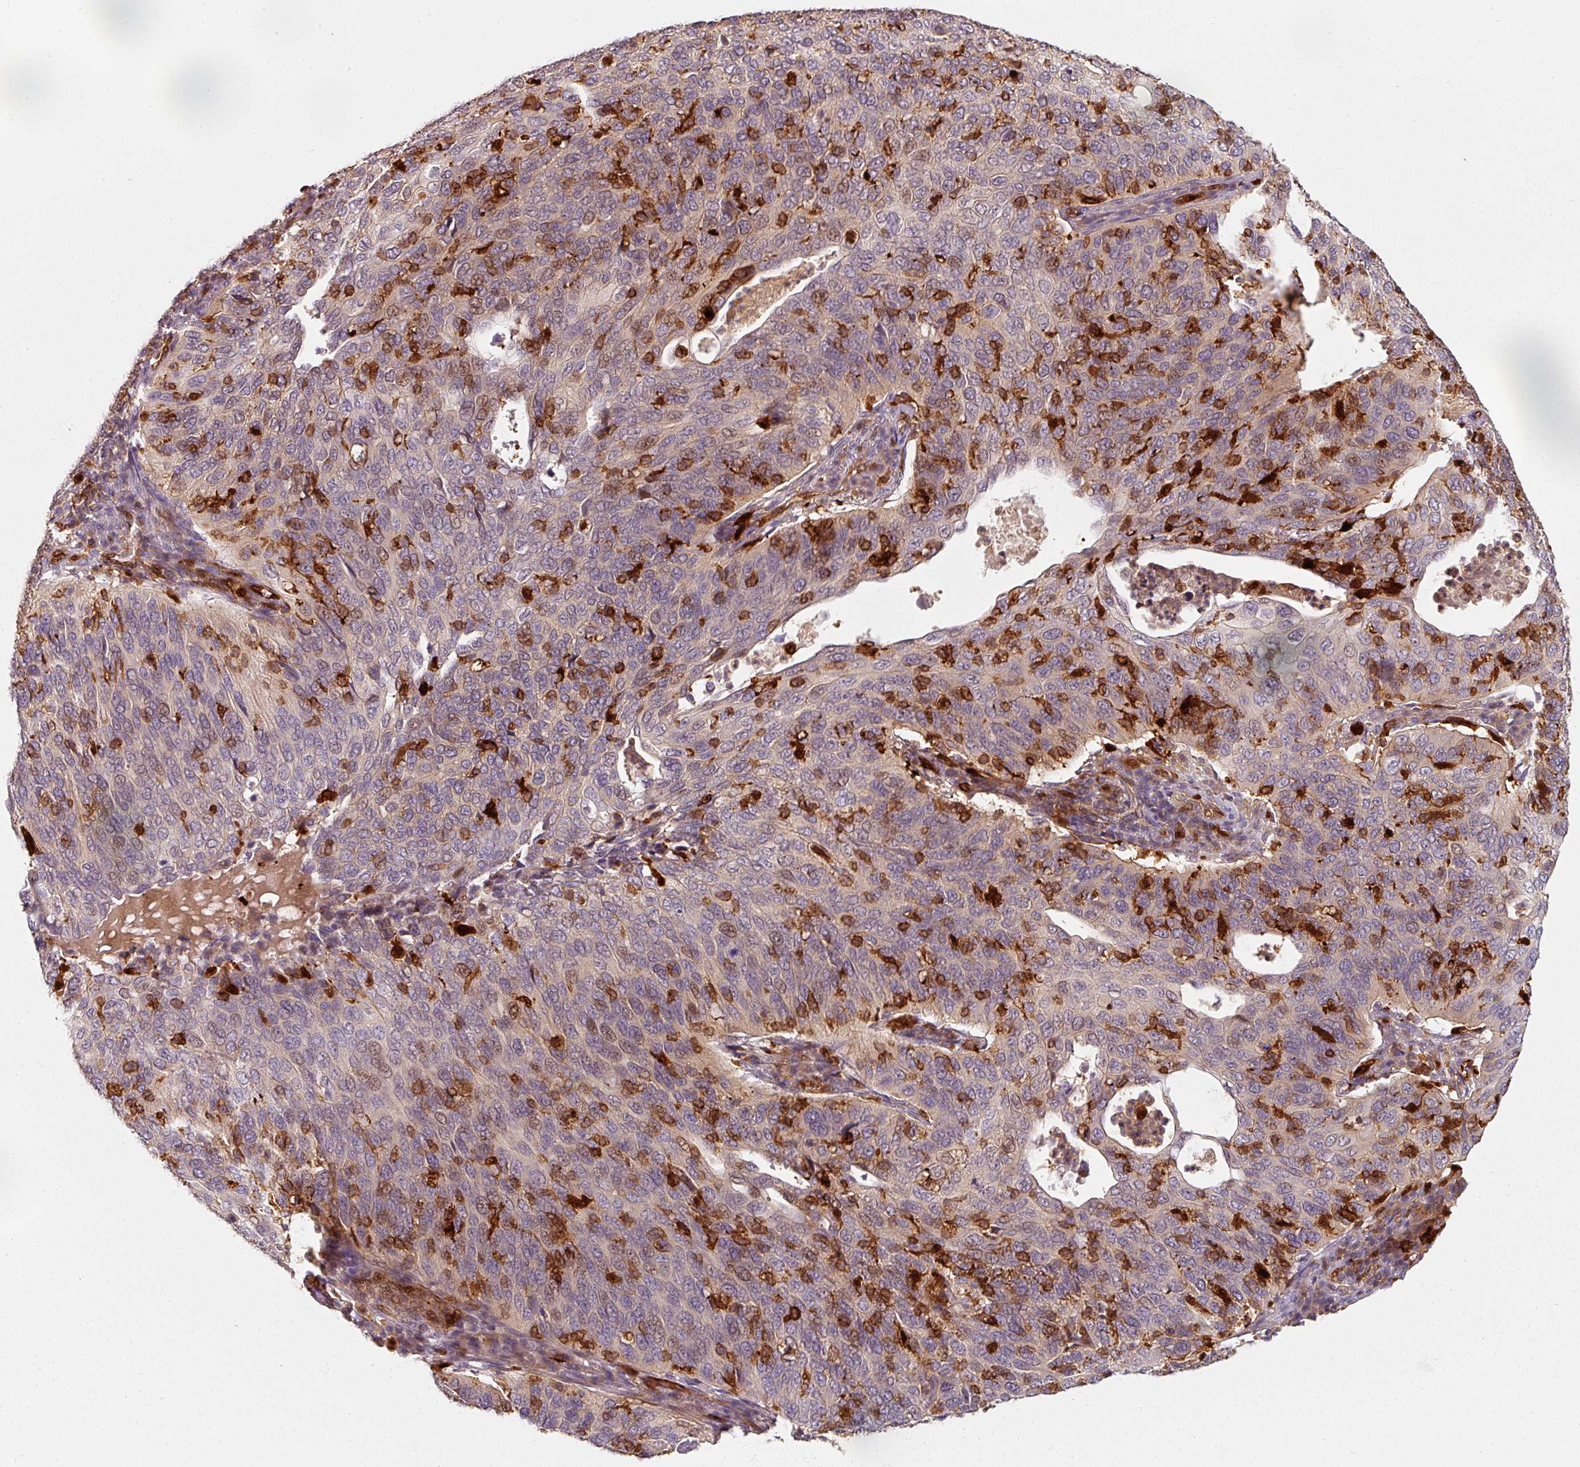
{"staining": {"intensity": "negative", "quantity": "none", "location": "none"}, "tissue": "cervical cancer", "cell_type": "Tumor cells", "image_type": "cancer", "snomed": [{"axis": "morphology", "description": "Squamous cell carcinoma, NOS"}, {"axis": "topography", "description": "Cervix"}], "caption": "Immunohistochemical staining of human squamous cell carcinoma (cervical) displays no significant positivity in tumor cells.", "gene": "IQGAP2", "patient": {"sex": "female", "age": 36}}